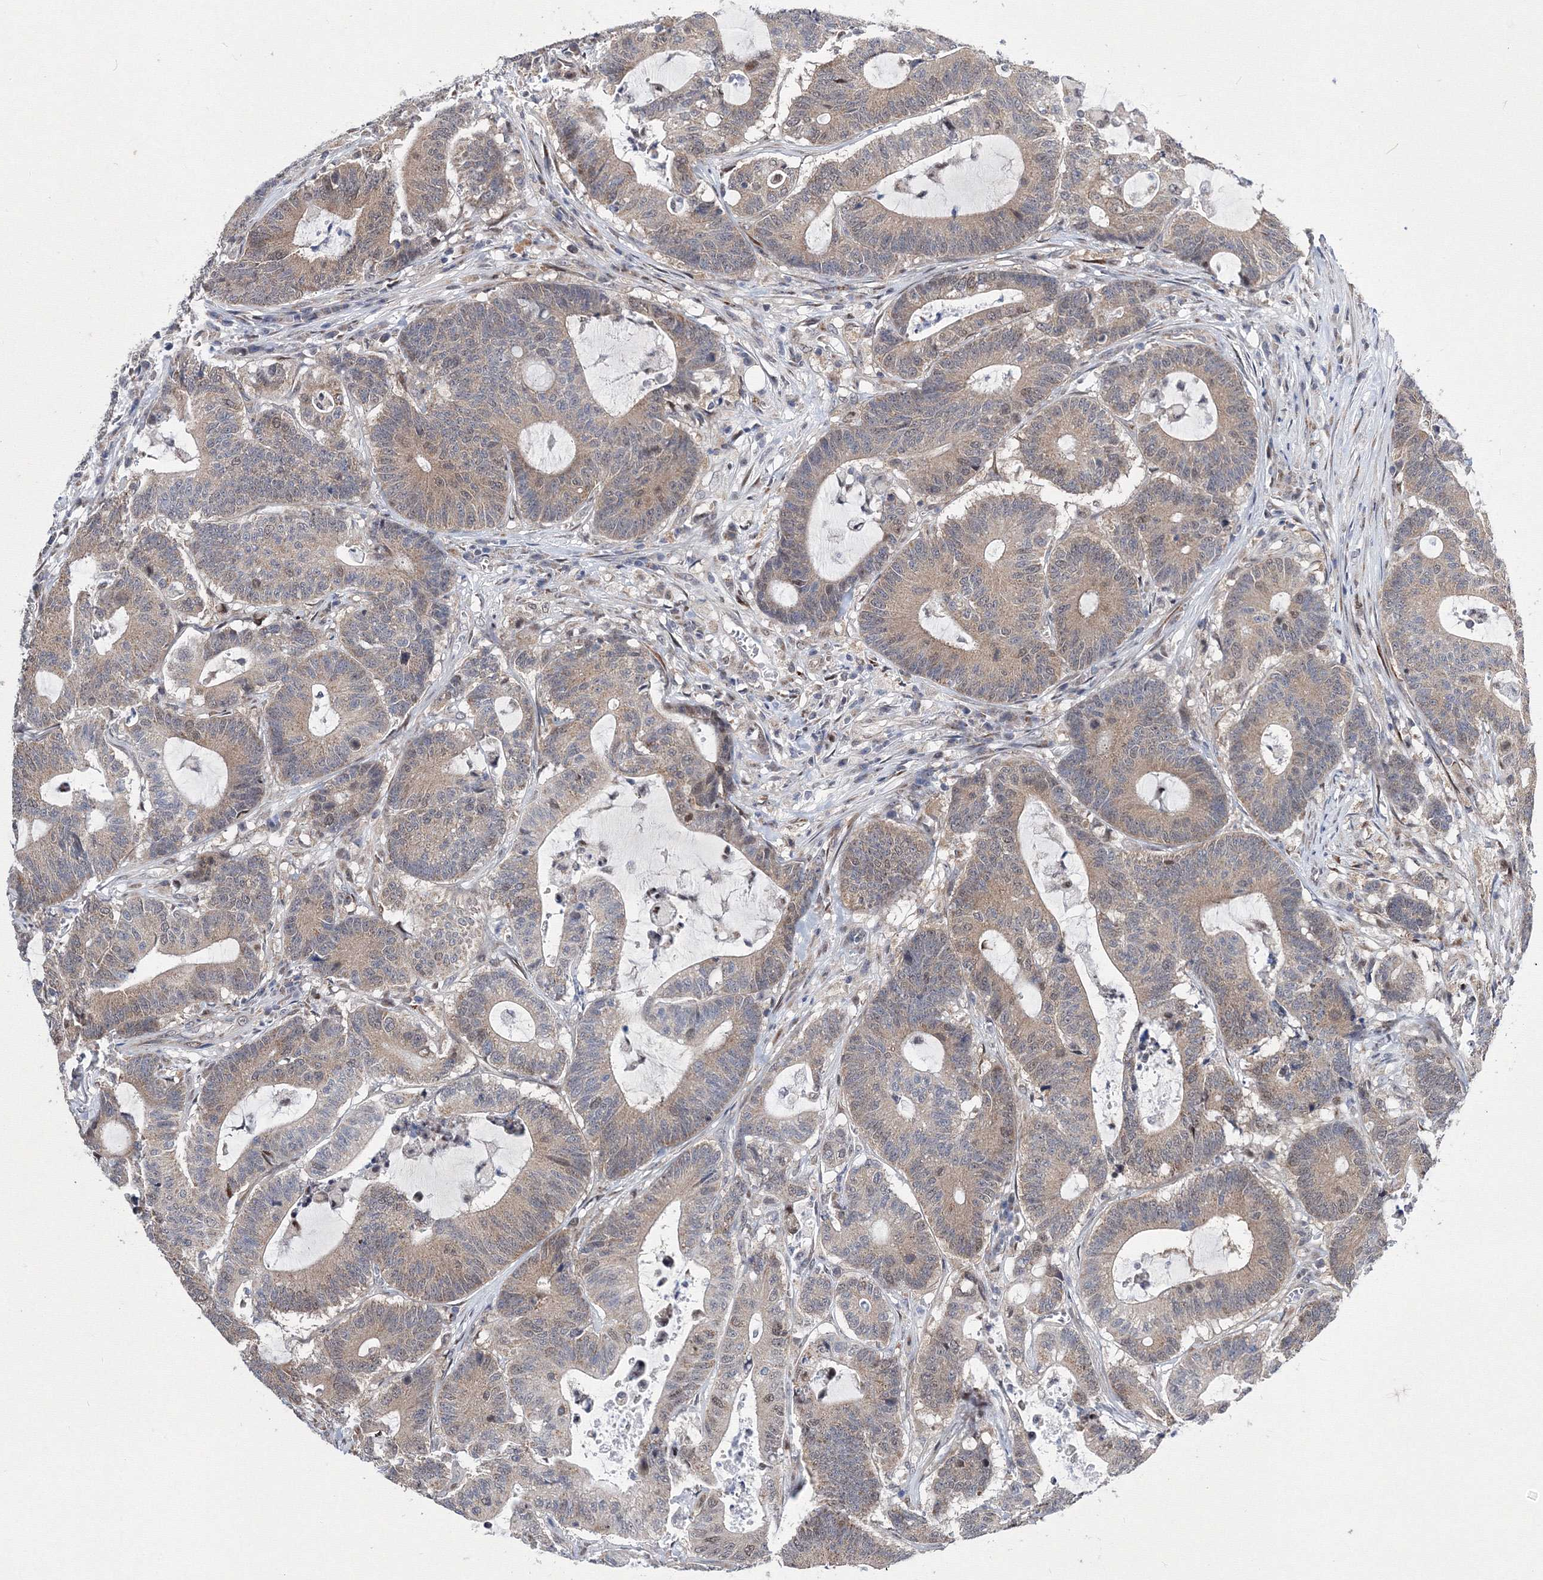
{"staining": {"intensity": "moderate", "quantity": ">75%", "location": "cytoplasmic/membranous,nuclear"}, "tissue": "colorectal cancer", "cell_type": "Tumor cells", "image_type": "cancer", "snomed": [{"axis": "morphology", "description": "Adenocarcinoma, NOS"}, {"axis": "topography", "description": "Colon"}], "caption": "Human adenocarcinoma (colorectal) stained with a protein marker shows moderate staining in tumor cells.", "gene": "GPN1", "patient": {"sex": "female", "age": 84}}